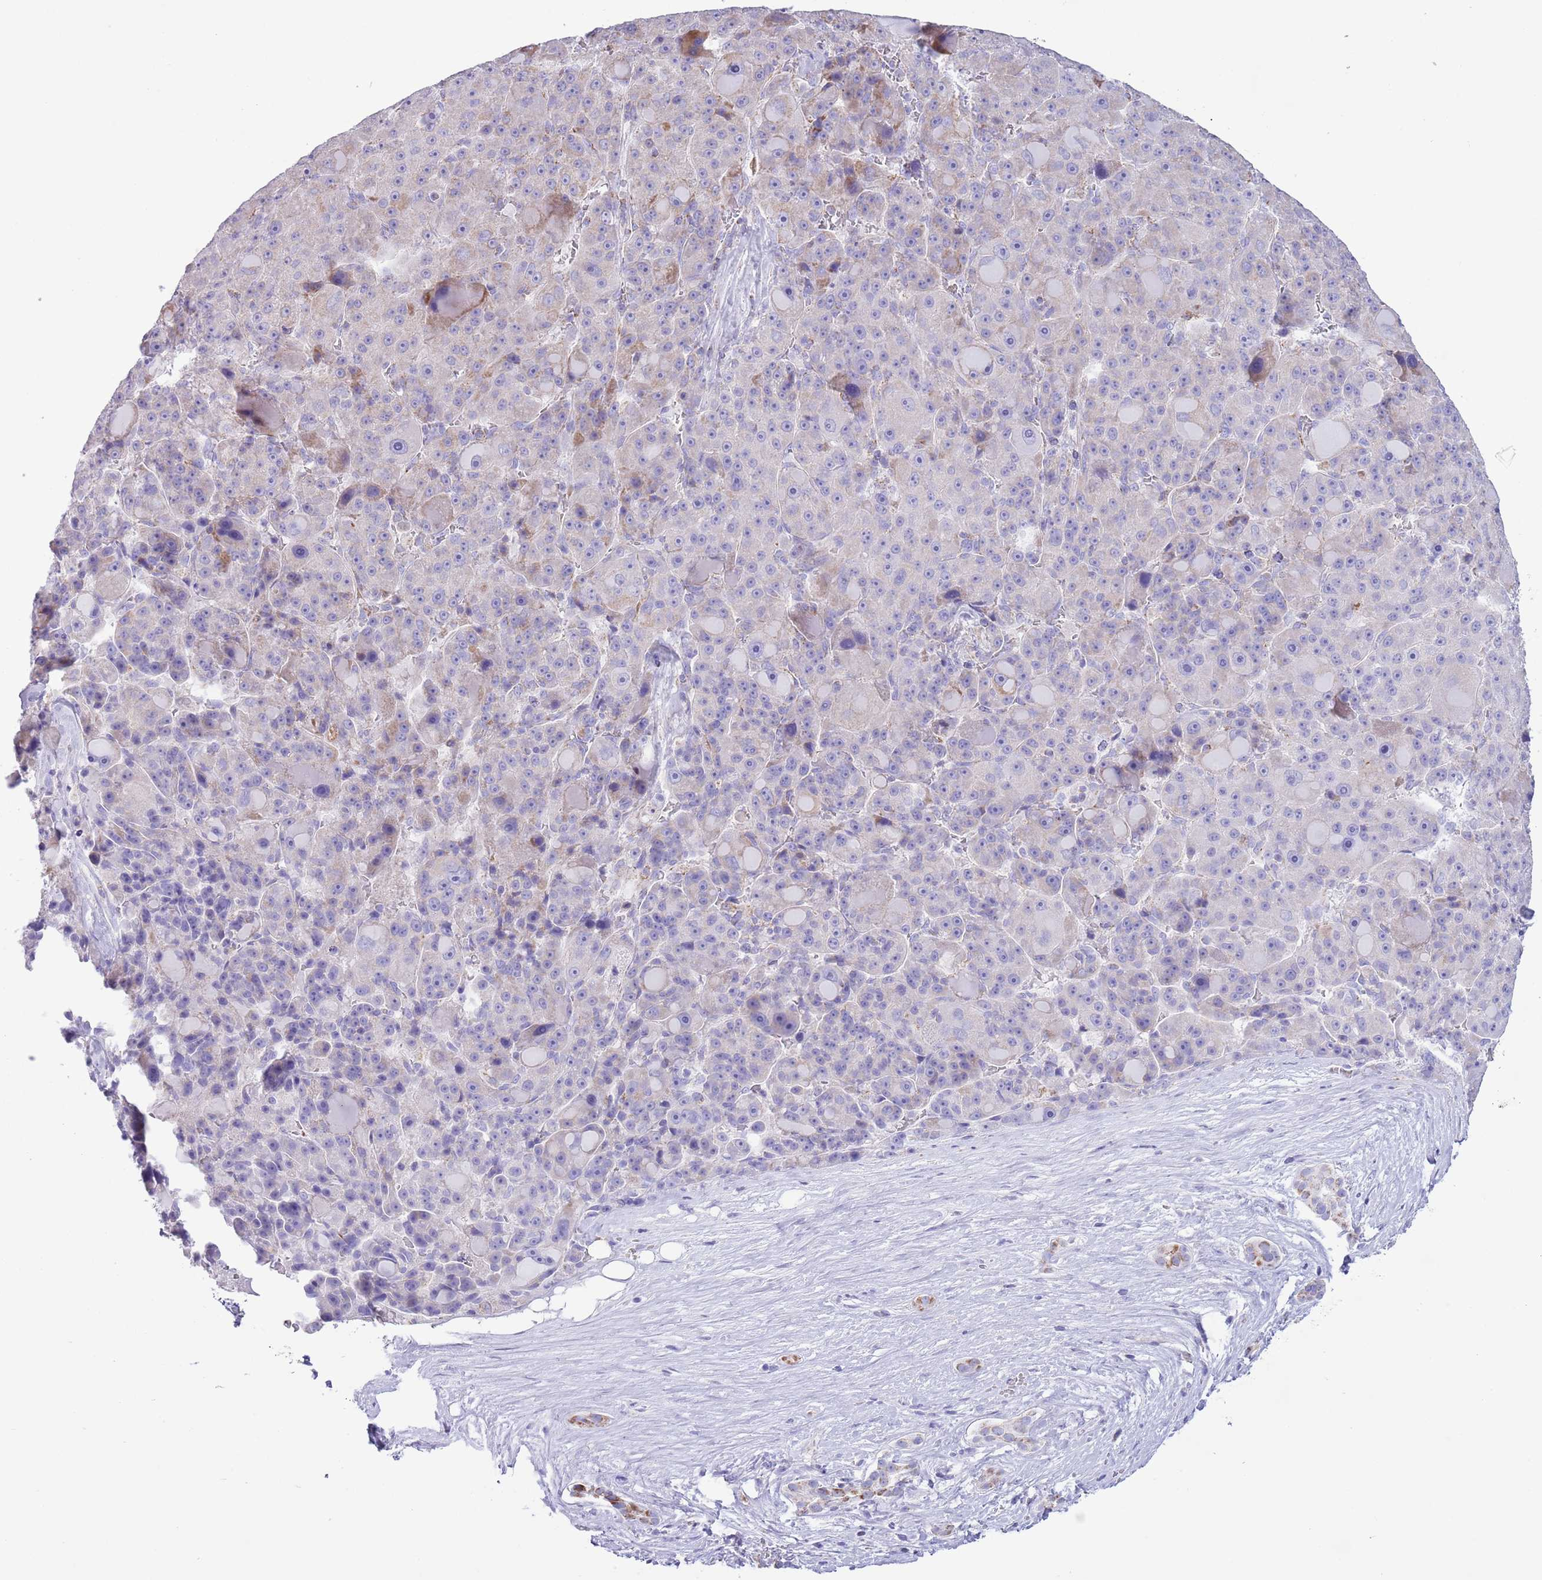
{"staining": {"intensity": "weak", "quantity": "<25%", "location": "cytoplasmic/membranous"}, "tissue": "liver cancer", "cell_type": "Tumor cells", "image_type": "cancer", "snomed": [{"axis": "morphology", "description": "Carcinoma, Hepatocellular, NOS"}, {"axis": "topography", "description": "Liver"}], "caption": "Liver cancer stained for a protein using immunohistochemistry (IHC) exhibits no expression tumor cells.", "gene": "ATP6V1B1", "patient": {"sex": "male", "age": 76}}